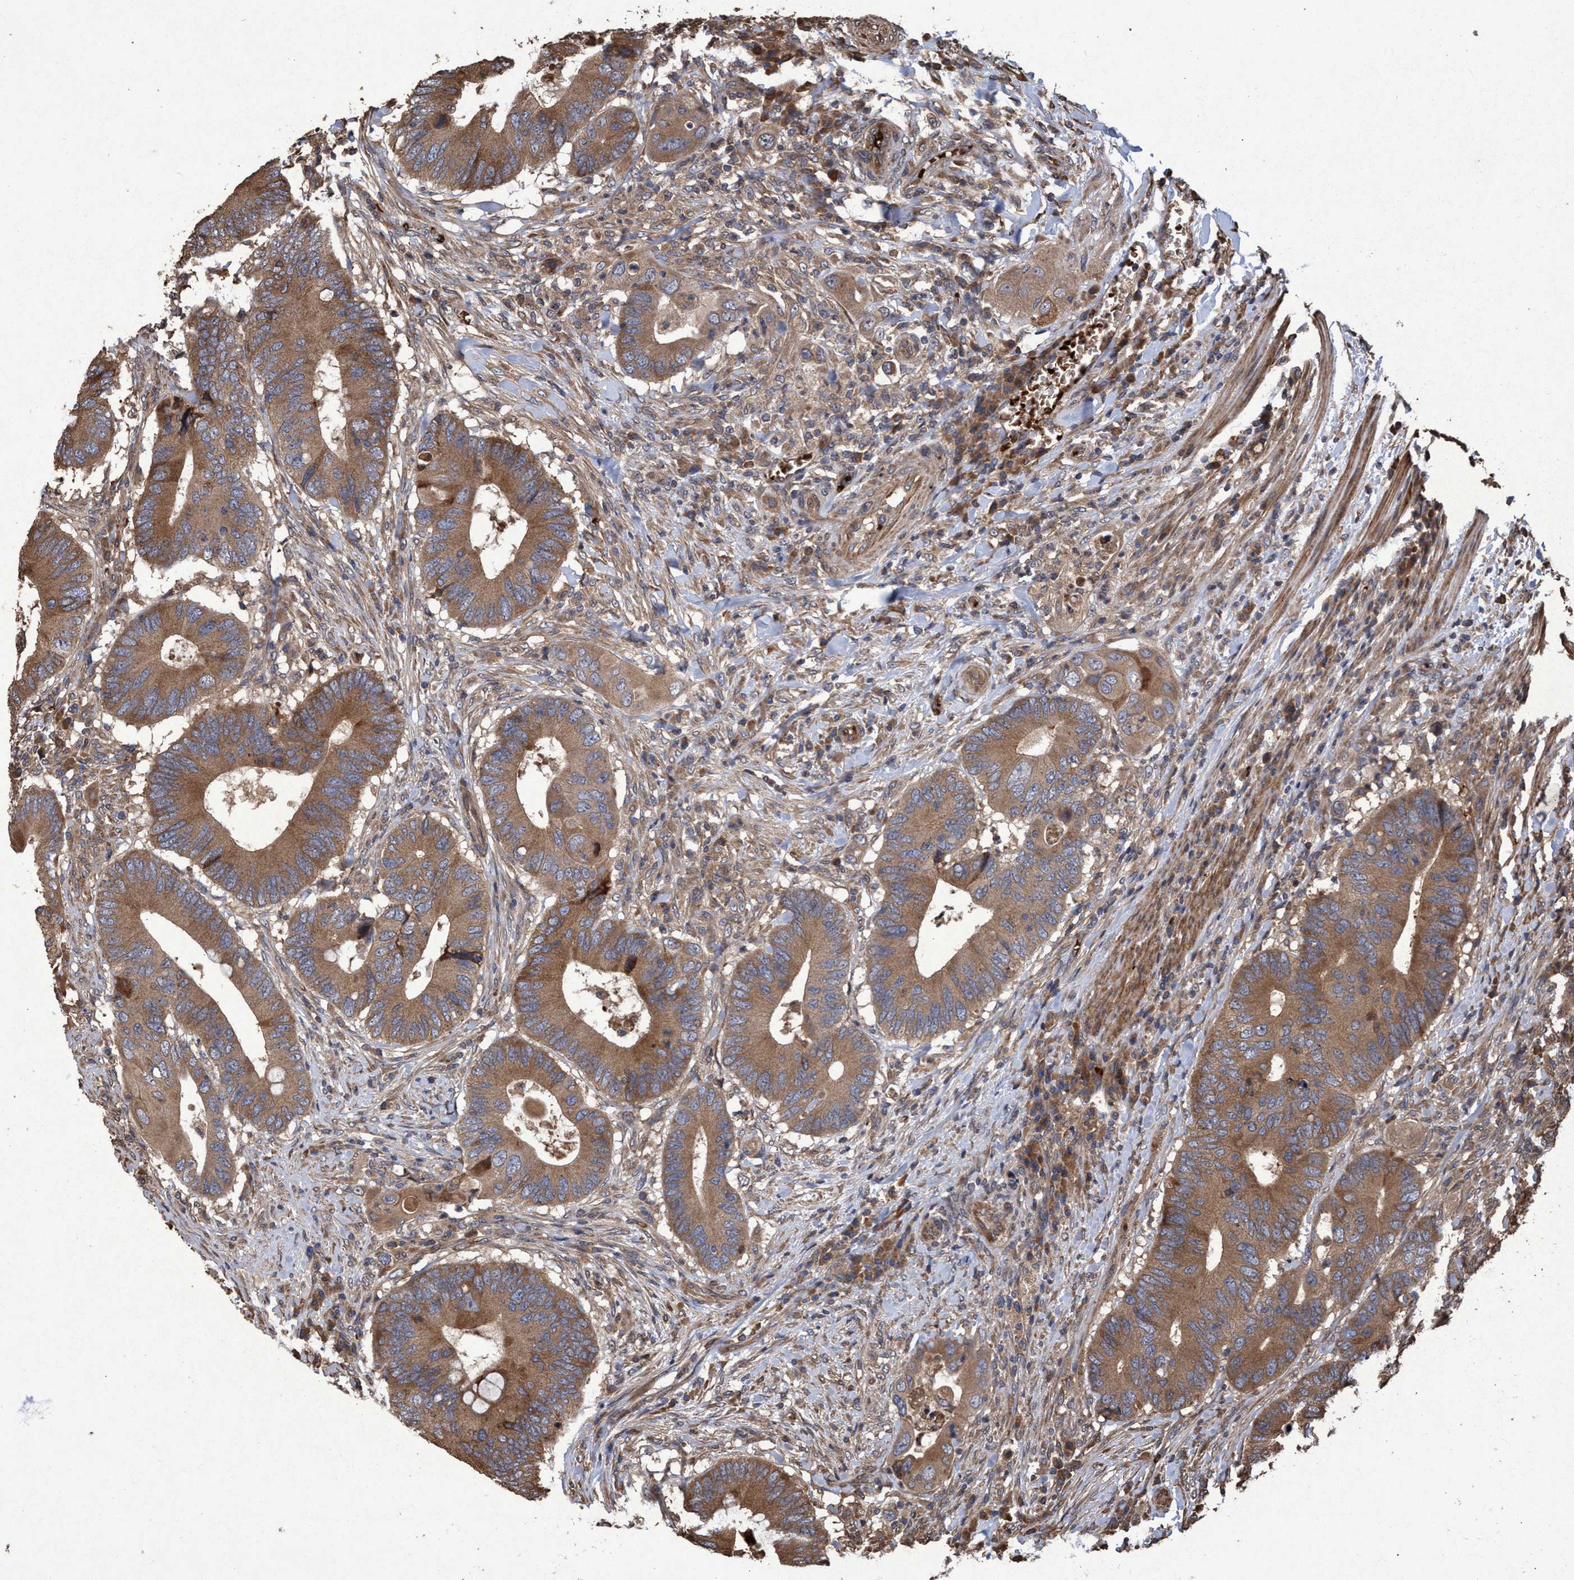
{"staining": {"intensity": "strong", "quantity": ">75%", "location": "cytoplasmic/membranous"}, "tissue": "colorectal cancer", "cell_type": "Tumor cells", "image_type": "cancer", "snomed": [{"axis": "morphology", "description": "Adenocarcinoma, NOS"}, {"axis": "topography", "description": "Colon"}], "caption": "IHC micrograph of colorectal cancer (adenocarcinoma) stained for a protein (brown), which reveals high levels of strong cytoplasmic/membranous staining in about >75% of tumor cells.", "gene": "CHMP6", "patient": {"sex": "male", "age": 71}}